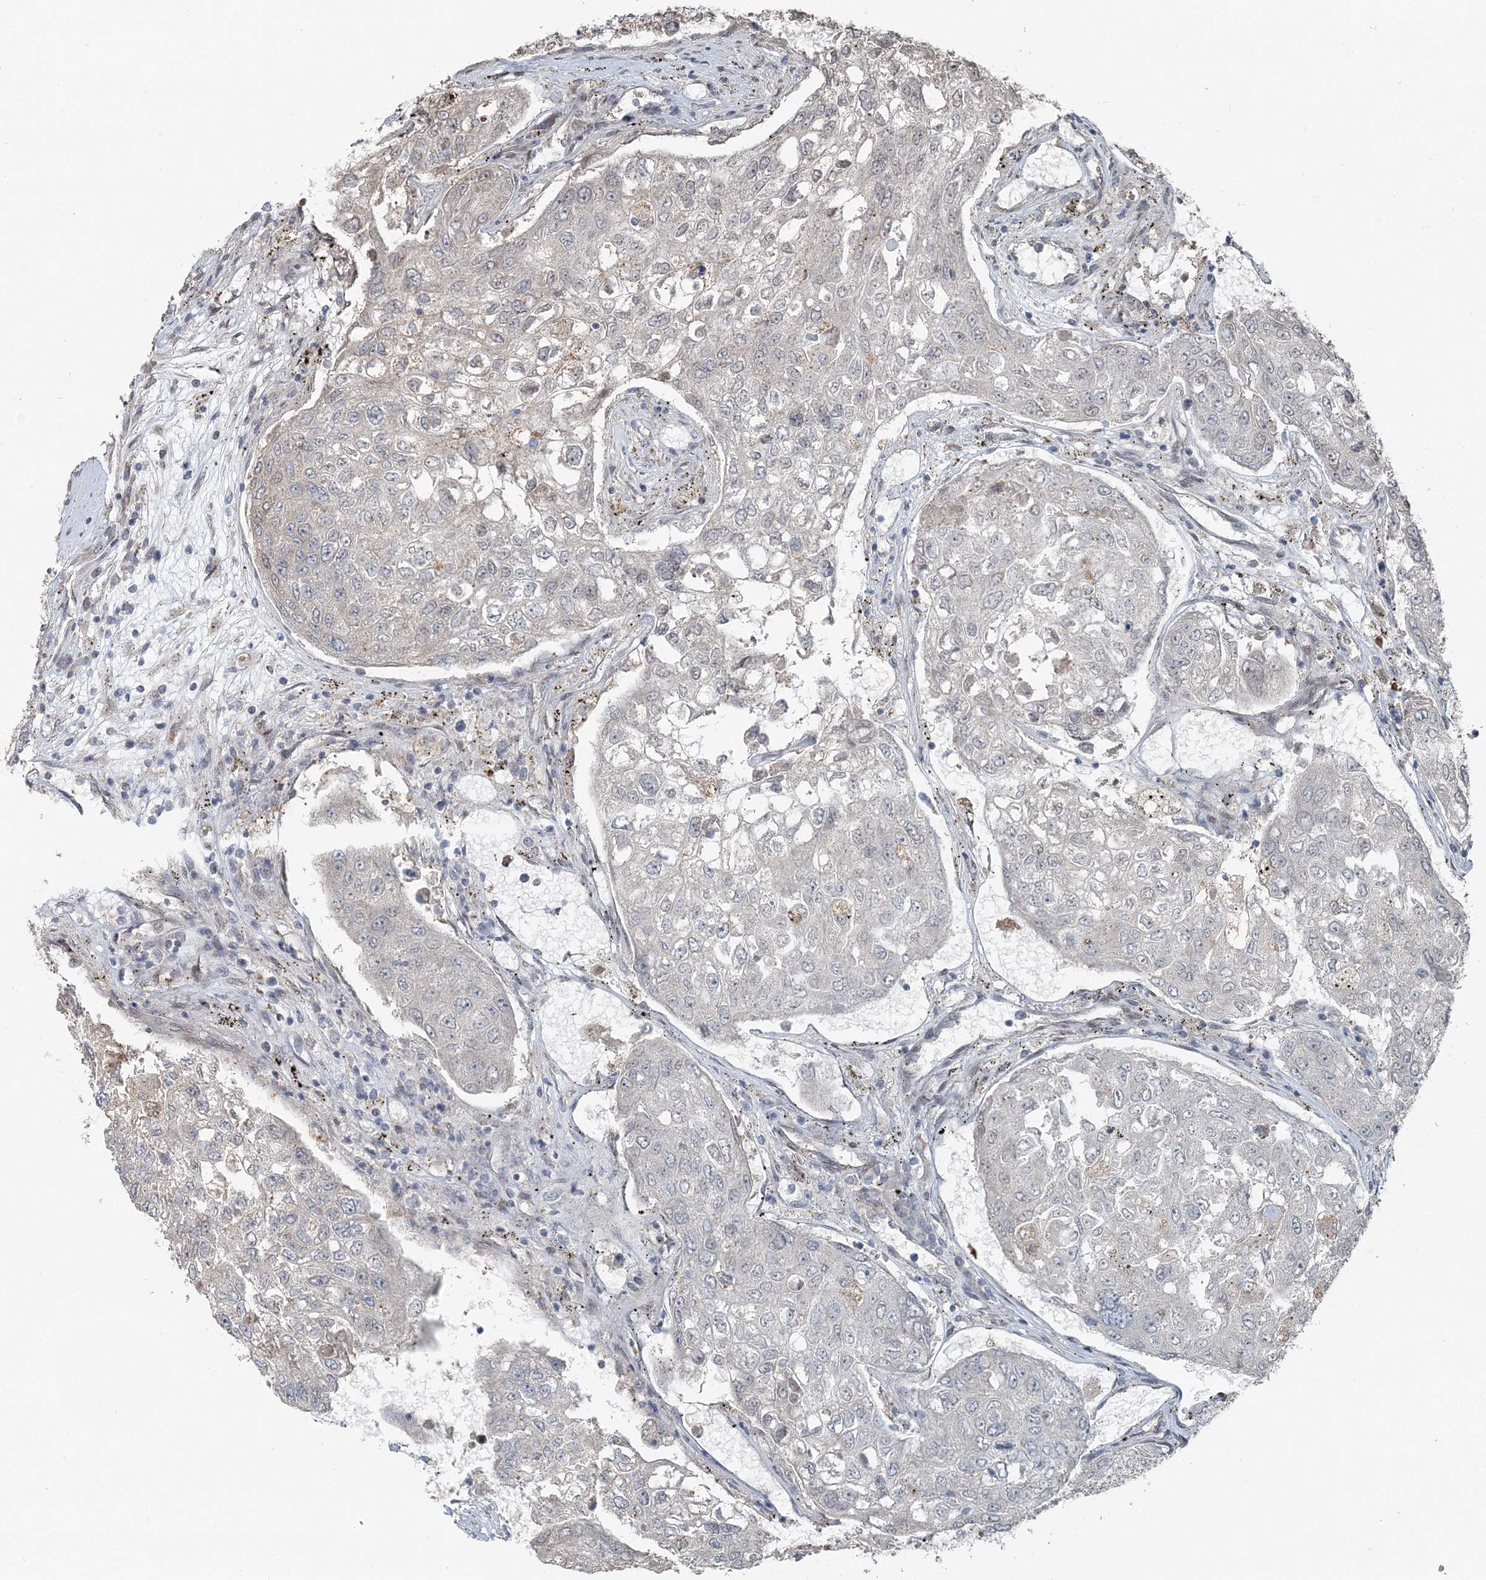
{"staining": {"intensity": "negative", "quantity": "none", "location": "none"}, "tissue": "urothelial cancer", "cell_type": "Tumor cells", "image_type": "cancer", "snomed": [{"axis": "morphology", "description": "Urothelial carcinoma, High grade"}, {"axis": "topography", "description": "Lymph node"}, {"axis": "topography", "description": "Urinary bladder"}], "caption": "Immunohistochemical staining of urothelial carcinoma (high-grade) exhibits no significant positivity in tumor cells.", "gene": "FBXL17", "patient": {"sex": "male", "age": 51}}